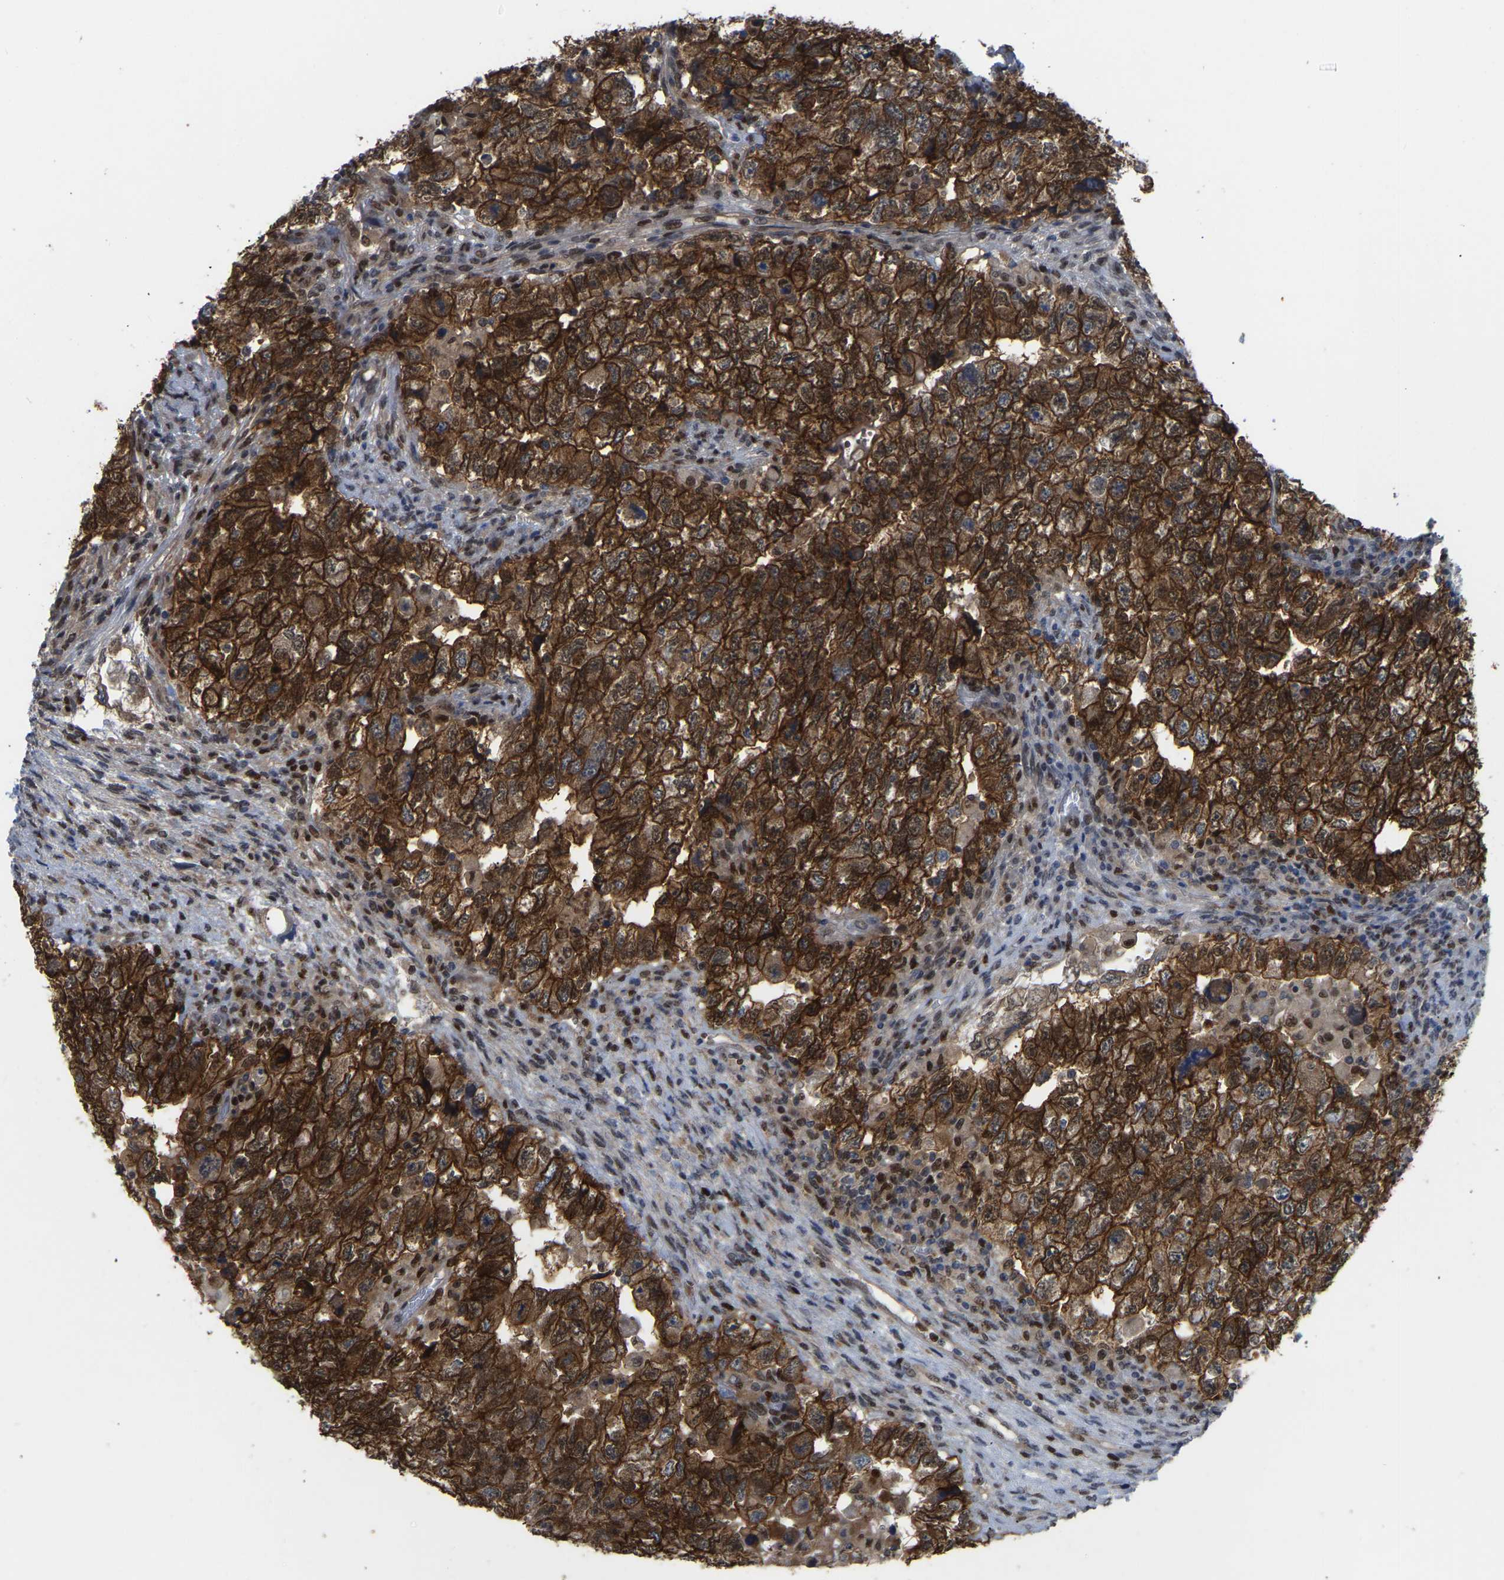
{"staining": {"intensity": "strong", "quantity": ">75%", "location": "cytoplasmic/membranous"}, "tissue": "testis cancer", "cell_type": "Tumor cells", "image_type": "cancer", "snomed": [{"axis": "morphology", "description": "Carcinoma, Embryonal, NOS"}, {"axis": "topography", "description": "Testis"}], "caption": "High-power microscopy captured an immunohistochemistry micrograph of testis cancer, revealing strong cytoplasmic/membranous expression in about >75% of tumor cells. (Brightfield microscopy of DAB IHC at high magnification).", "gene": "KLRG2", "patient": {"sex": "male", "age": 36}}